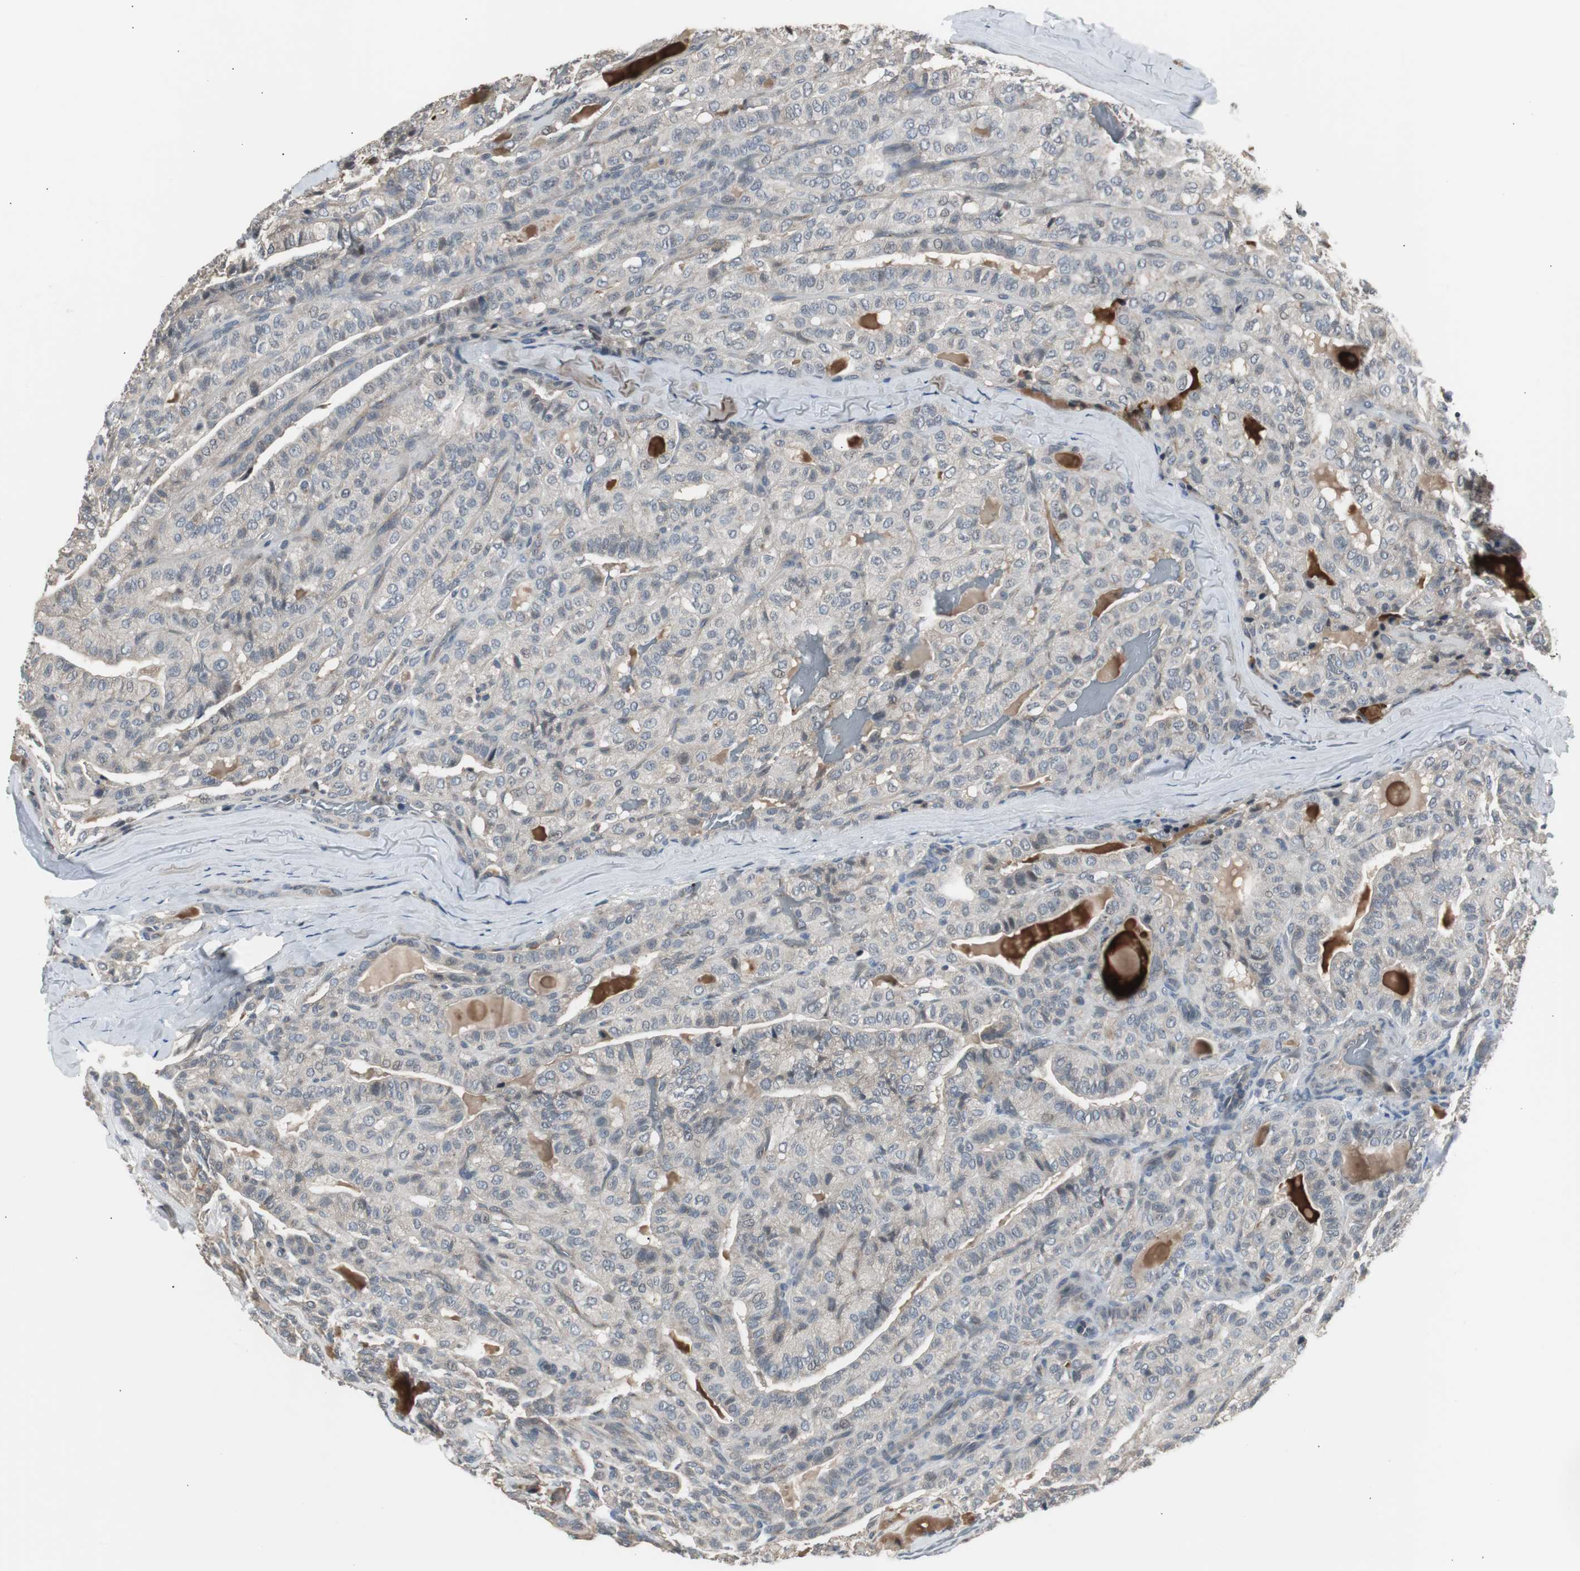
{"staining": {"intensity": "weak", "quantity": ">75%", "location": "cytoplasmic/membranous"}, "tissue": "thyroid cancer", "cell_type": "Tumor cells", "image_type": "cancer", "snomed": [{"axis": "morphology", "description": "Papillary adenocarcinoma, NOS"}, {"axis": "topography", "description": "Thyroid gland"}], "caption": "High-magnification brightfield microscopy of thyroid cancer stained with DAB (brown) and counterstained with hematoxylin (blue). tumor cells exhibit weak cytoplasmic/membranous positivity is appreciated in about>75% of cells.", "gene": "ZMPSTE24", "patient": {"sex": "male", "age": 77}}